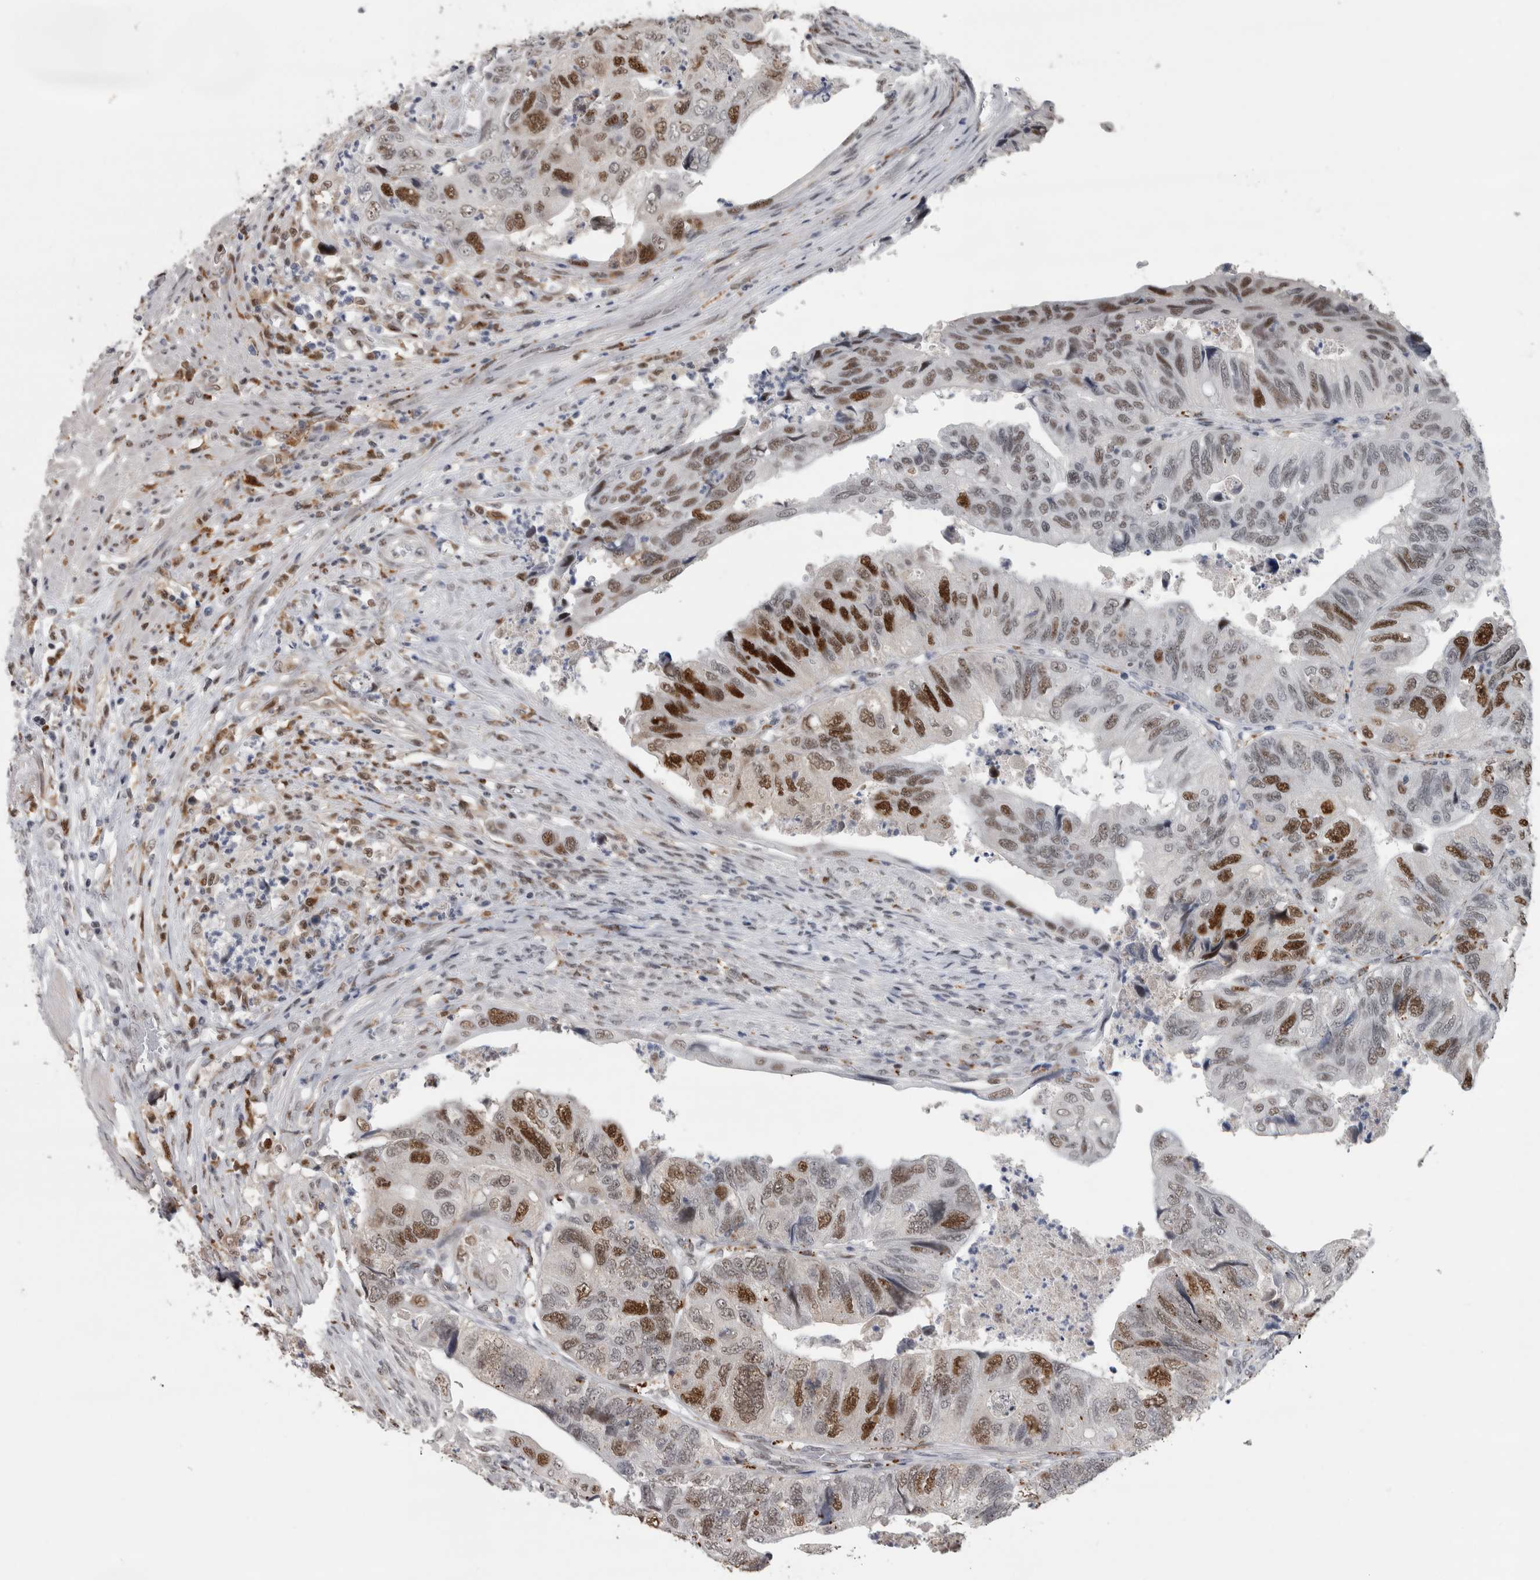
{"staining": {"intensity": "strong", "quantity": "25%-75%", "location": "nuclear"}, "tissue": "colorectal cancer", "cell_type": "Tumor cells", "image_type": "cancer", "snomed": [{"axis": "morphology", "description": "Adenocarcinoma, NOS"}, {"axis": "topography", "description": "Rectum"}], "caption": "A brown stain shows strong nuclear staining of a protein in human colorectal cancer (adenocarcinoma) tumor cells.", "gene": "POLD2", "patient": {"sex": "male", "age": 63}}